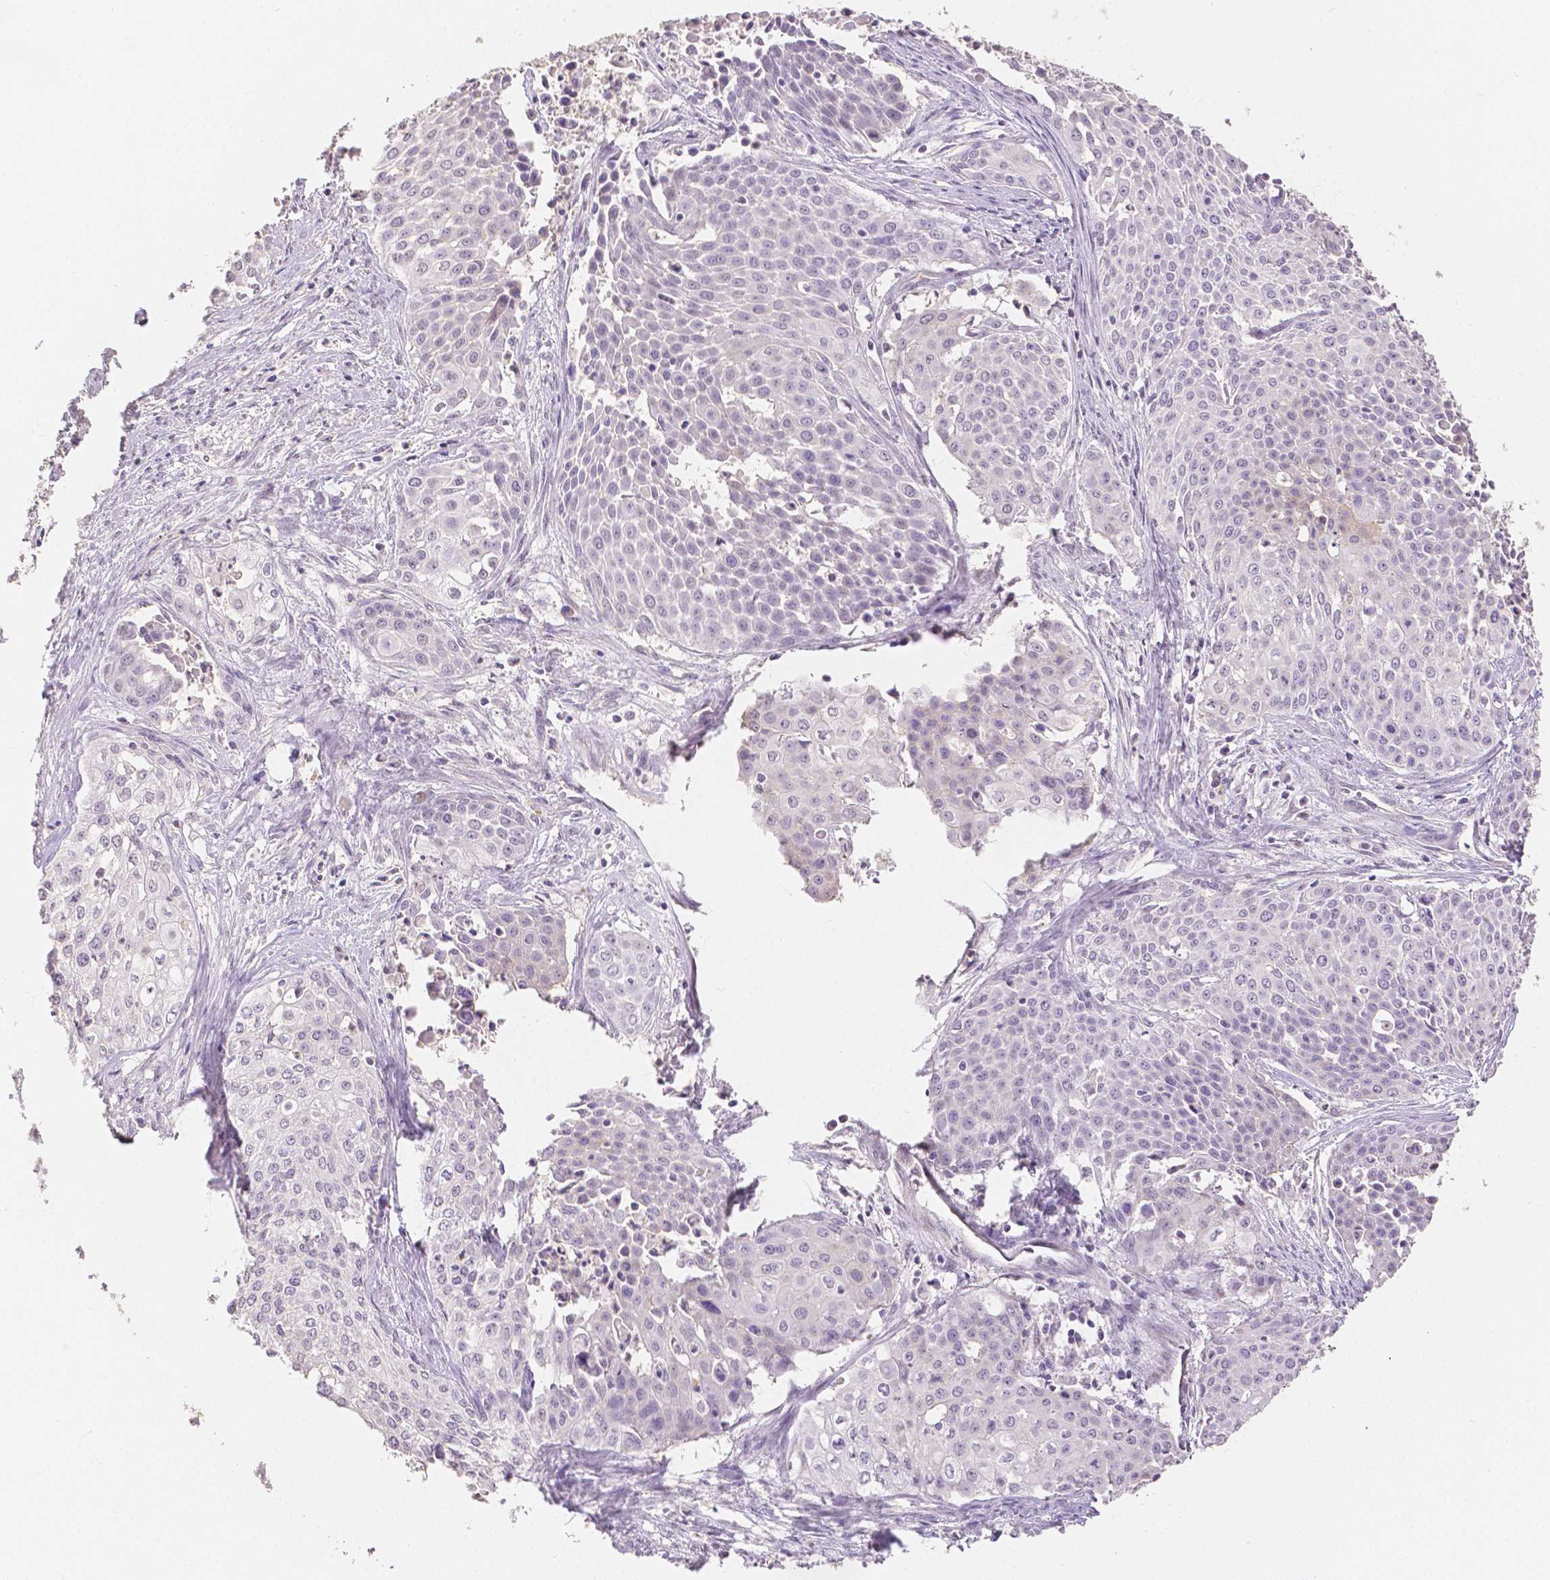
{"staining": {"intensity": "negative", "quantity": "none", "location": "none"}, "tissue": "cervical cancer", "cell_type": "Tumor cells", "image_type": "cancer", "snomed": [{"axis": "morphology", "description": "Squamous cell carcinoma, NOS"}, {"axis": "topography", "description": "Cervix"}], "caption": "An IHC micrograph of squamous cell carcinoma (cervical) is shown. There is no staining in tumor cells of squamous cell carcinoma (cervical).", "gene": "OCLN", "patient": {"sex": "female", "age": 39}}